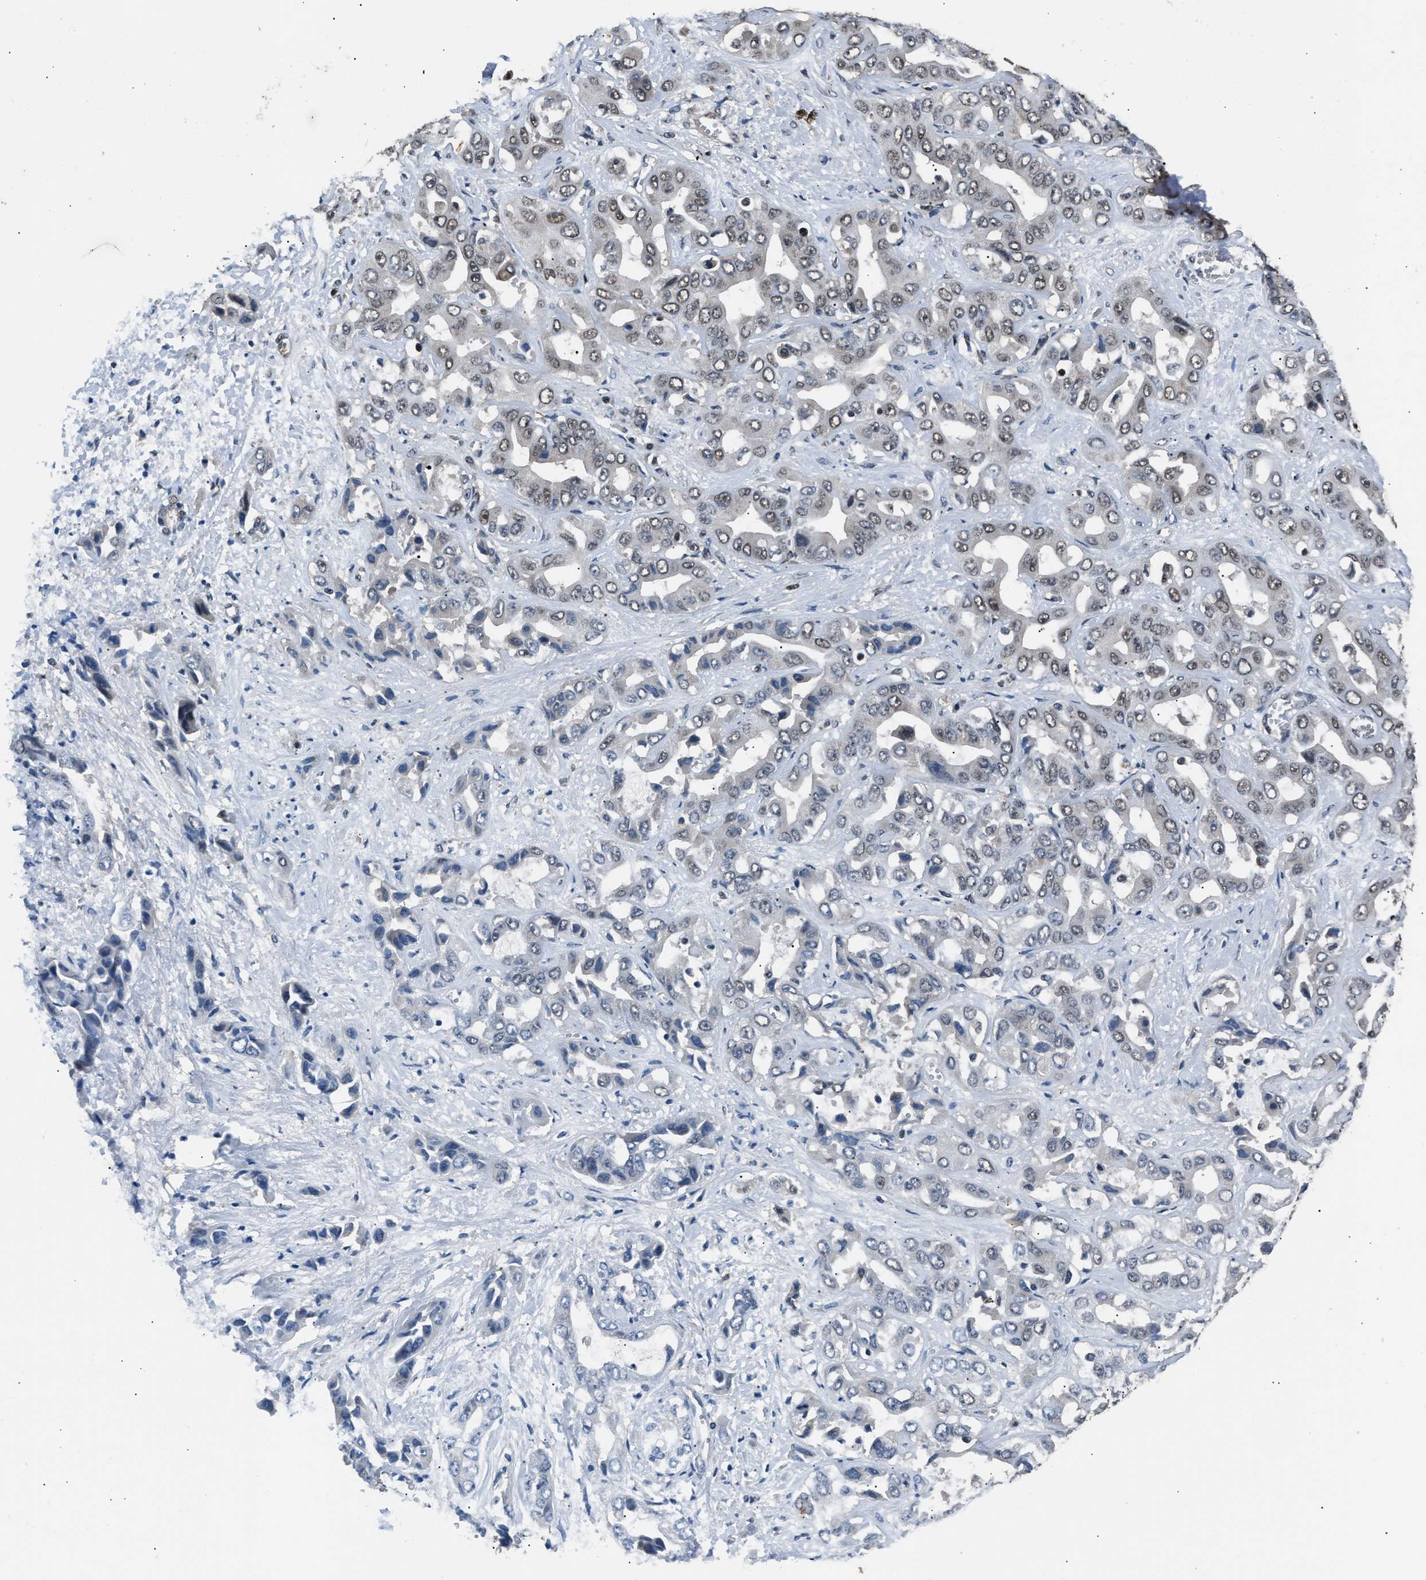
{"staining": {"intensity": "weak", "quantity": "25%-75%", "location": "nuclear"}, "tissue": "liver cancer", "cell_type": "Tumor cells", "image_type": "cancer", "snomed": [{"axis": "morphology", "description": "Cholangiocarcinoma"}, {"axis": "topography", "description": "Liver"}], "caption": "This image exhibits IHC staining of liver cholangiocarcinoma, with low weak nuclear positivity in about 25%-75% of tumor cells.", "gene": "DFFA", "patient": {"sex": "female", "age": 52}}